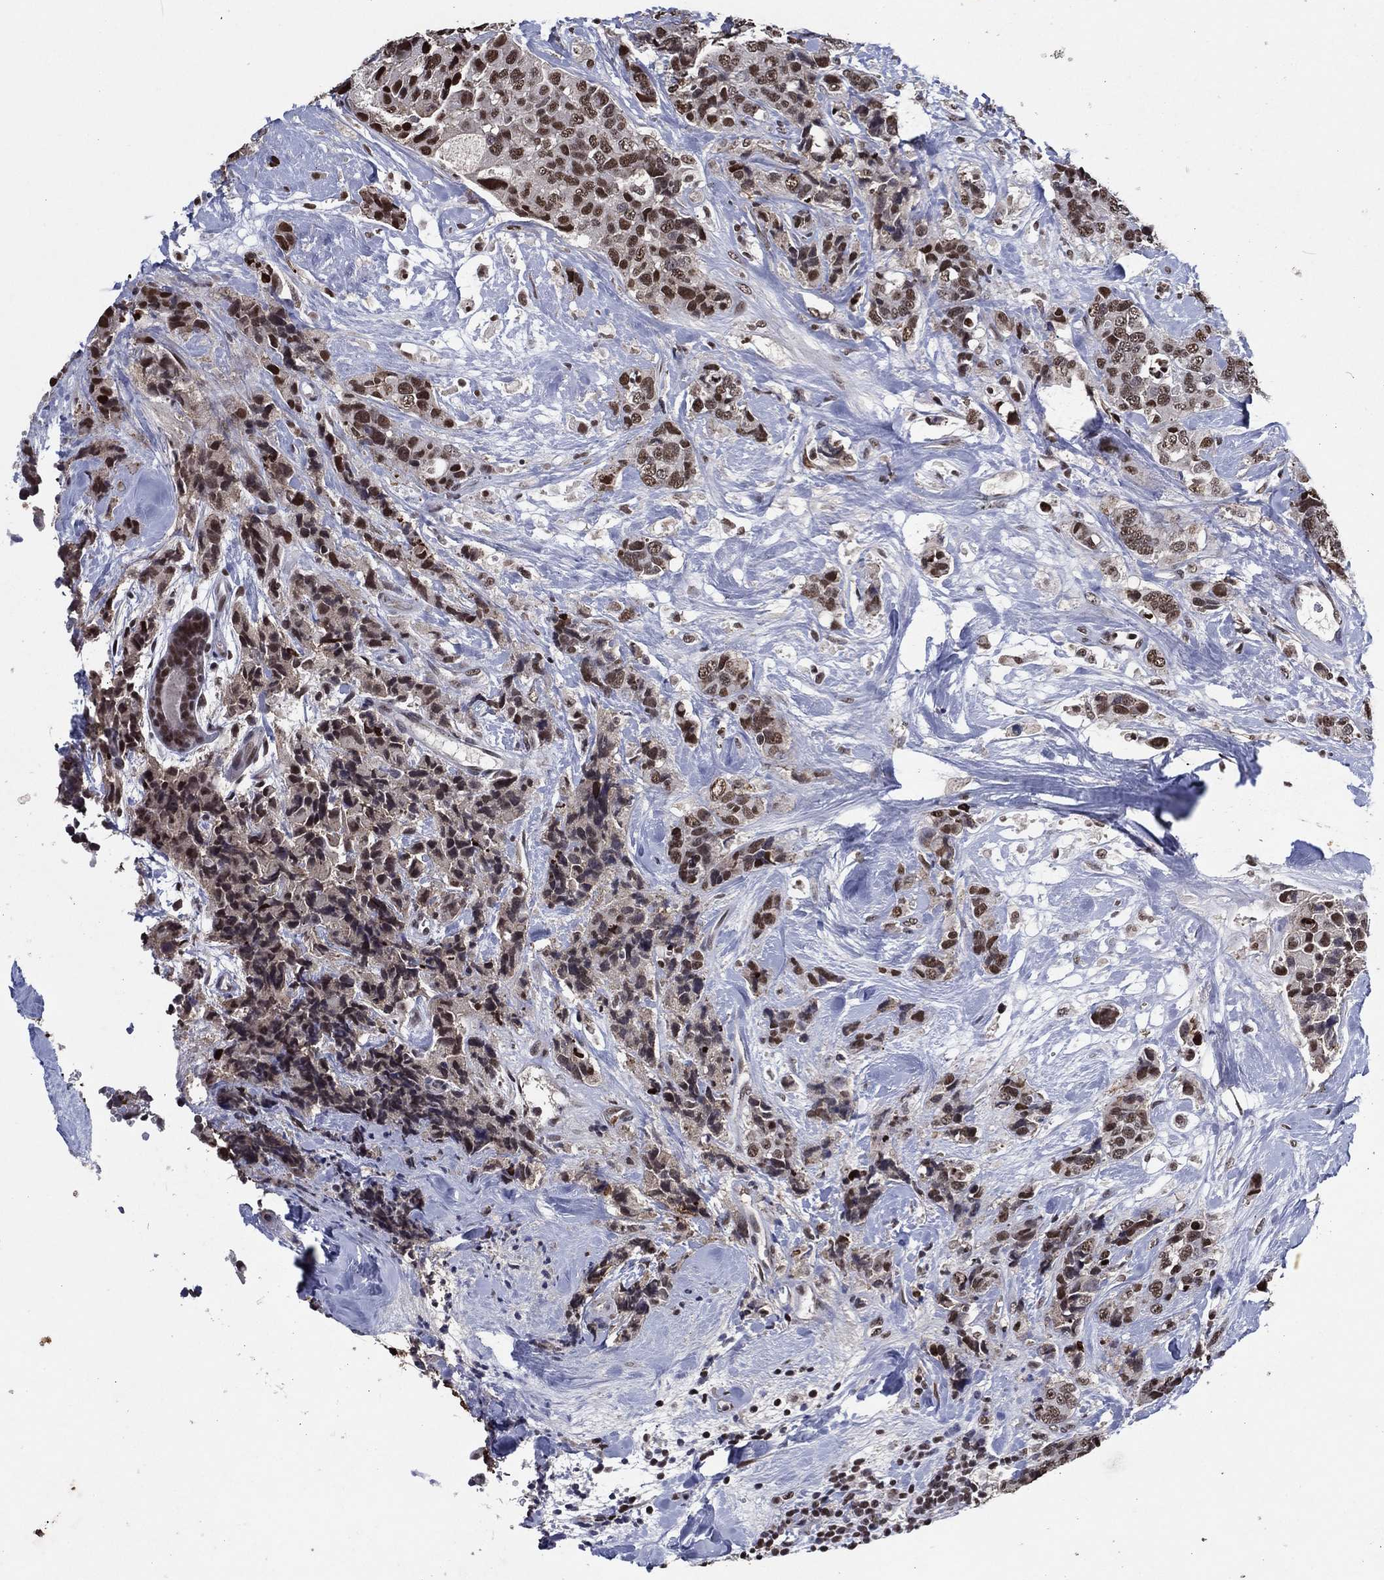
{"staining": {"intensity": "moderate", "quantity": "25%-75%", "location": "cytoplasmic/membranous,nuclear"}, "tissue": "breast cancer", "cell_type": "Tumor cells", "image_type": "cancer", "snomed": [{"axis": "morphology", "description": "Lobular carcinoma"}, {"axis": "topography", "description": "Breast"}], "caption": "Moderate cytoplasmic/membranous and nuclear protein staining is identified in about 25%-75% of tumor cells in breast lobular carcinoma.", "gene": "ZBTB42", "patient": {"sex": "female", "age": 59}}